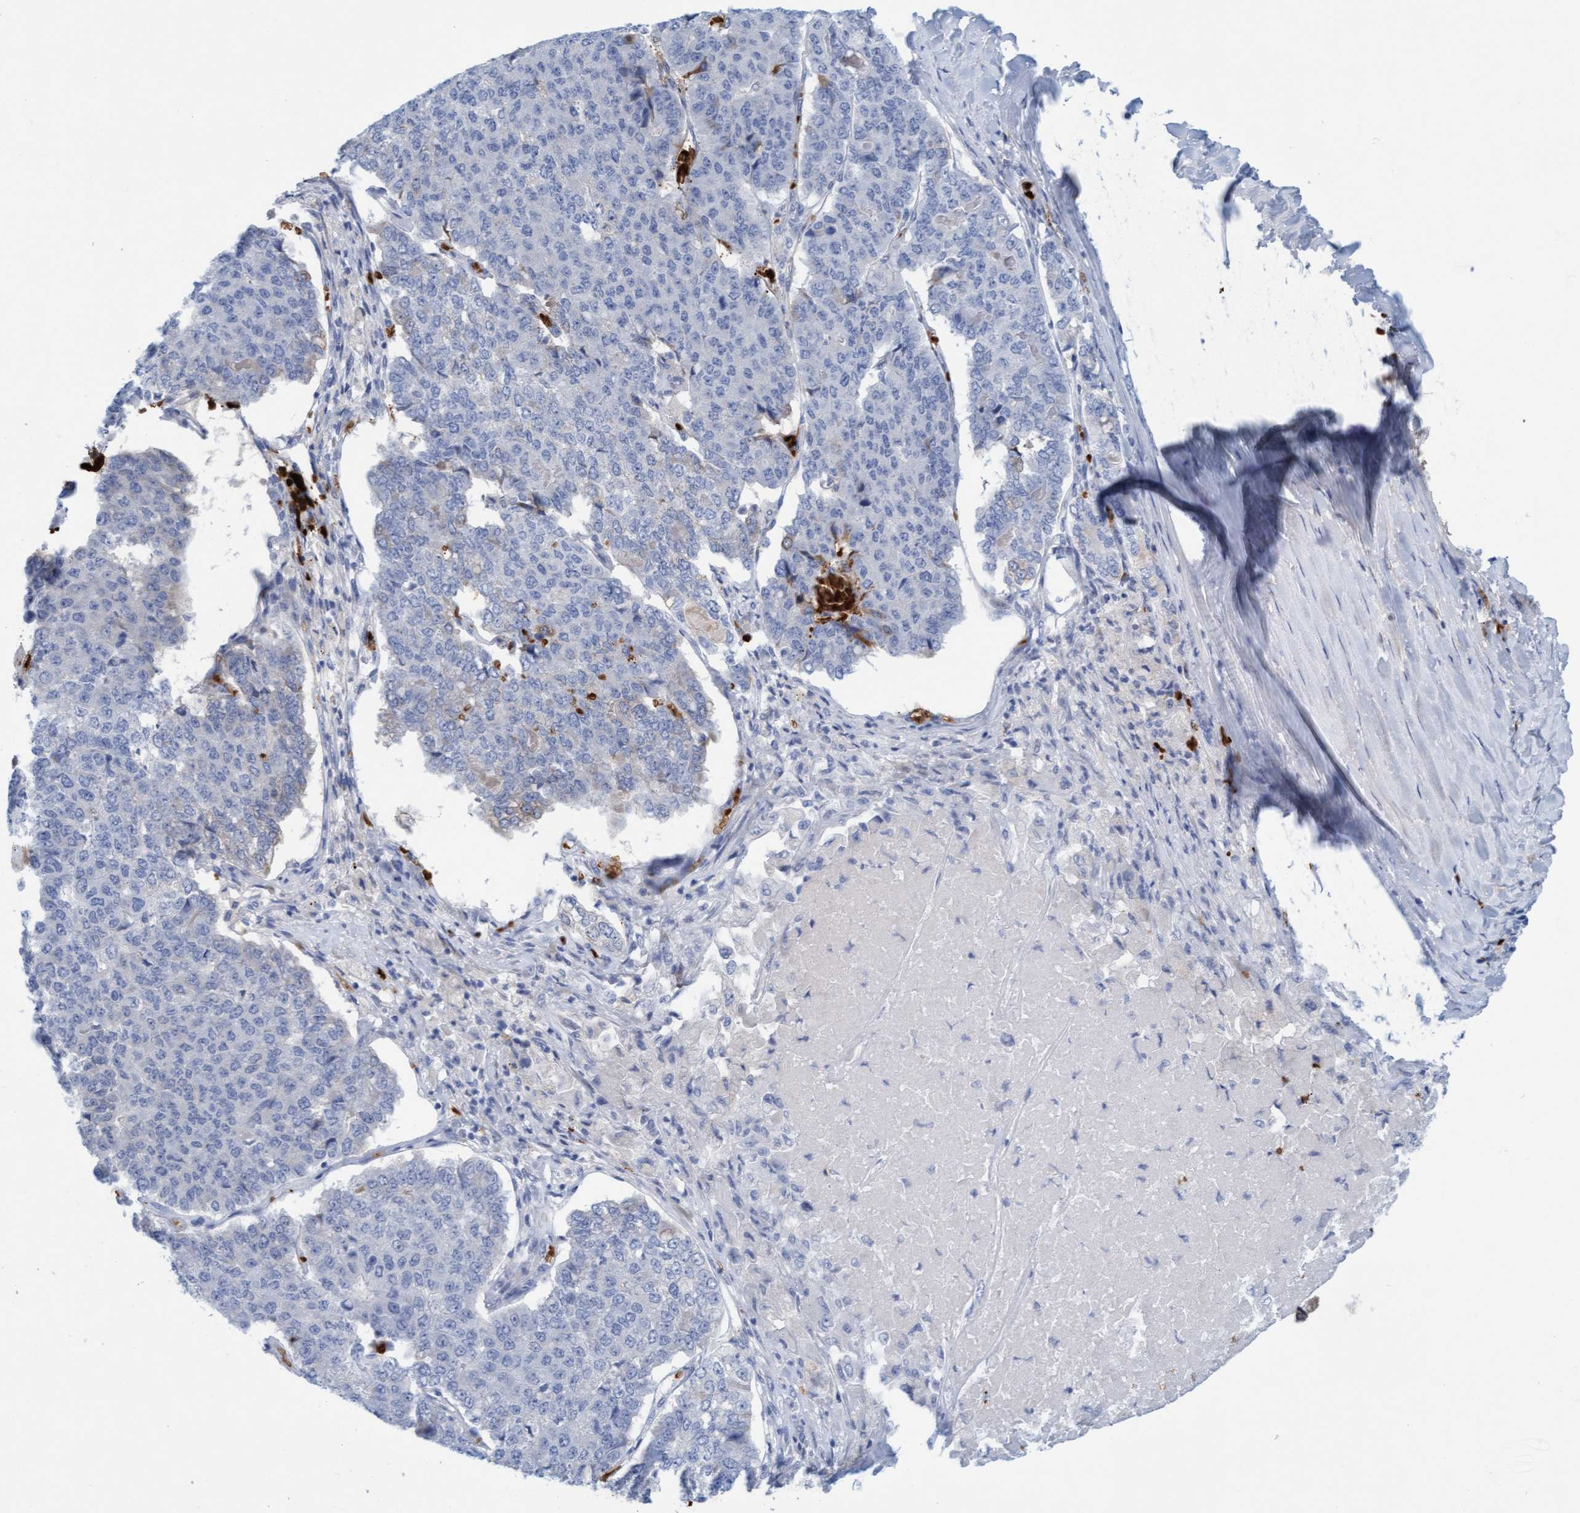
{"staining": {"intensity": "negative", "quantity": "none", "location": "none"}, "tissue": "pancreatic cancer", "cell_type": "Tumor cells", "image_type": "cancer", "snomed": [{"axis": "morphology", "description": "Adenocarcinoma, NOS"}, {"axis": "topography", "description": "Pancreas"}], "caption": "A photomicrograph of pancreatic cancer (adenocarcinoma) stained for a protein exhibits no brown staining in tumor cells. (Brightfield microscopy of DAB (3,3'-diaminobenzidine) immunohistochemistry (IHC) at high magnification).", "gene": "P2RX5", "patient": {"sex": "male", "age": 50}}